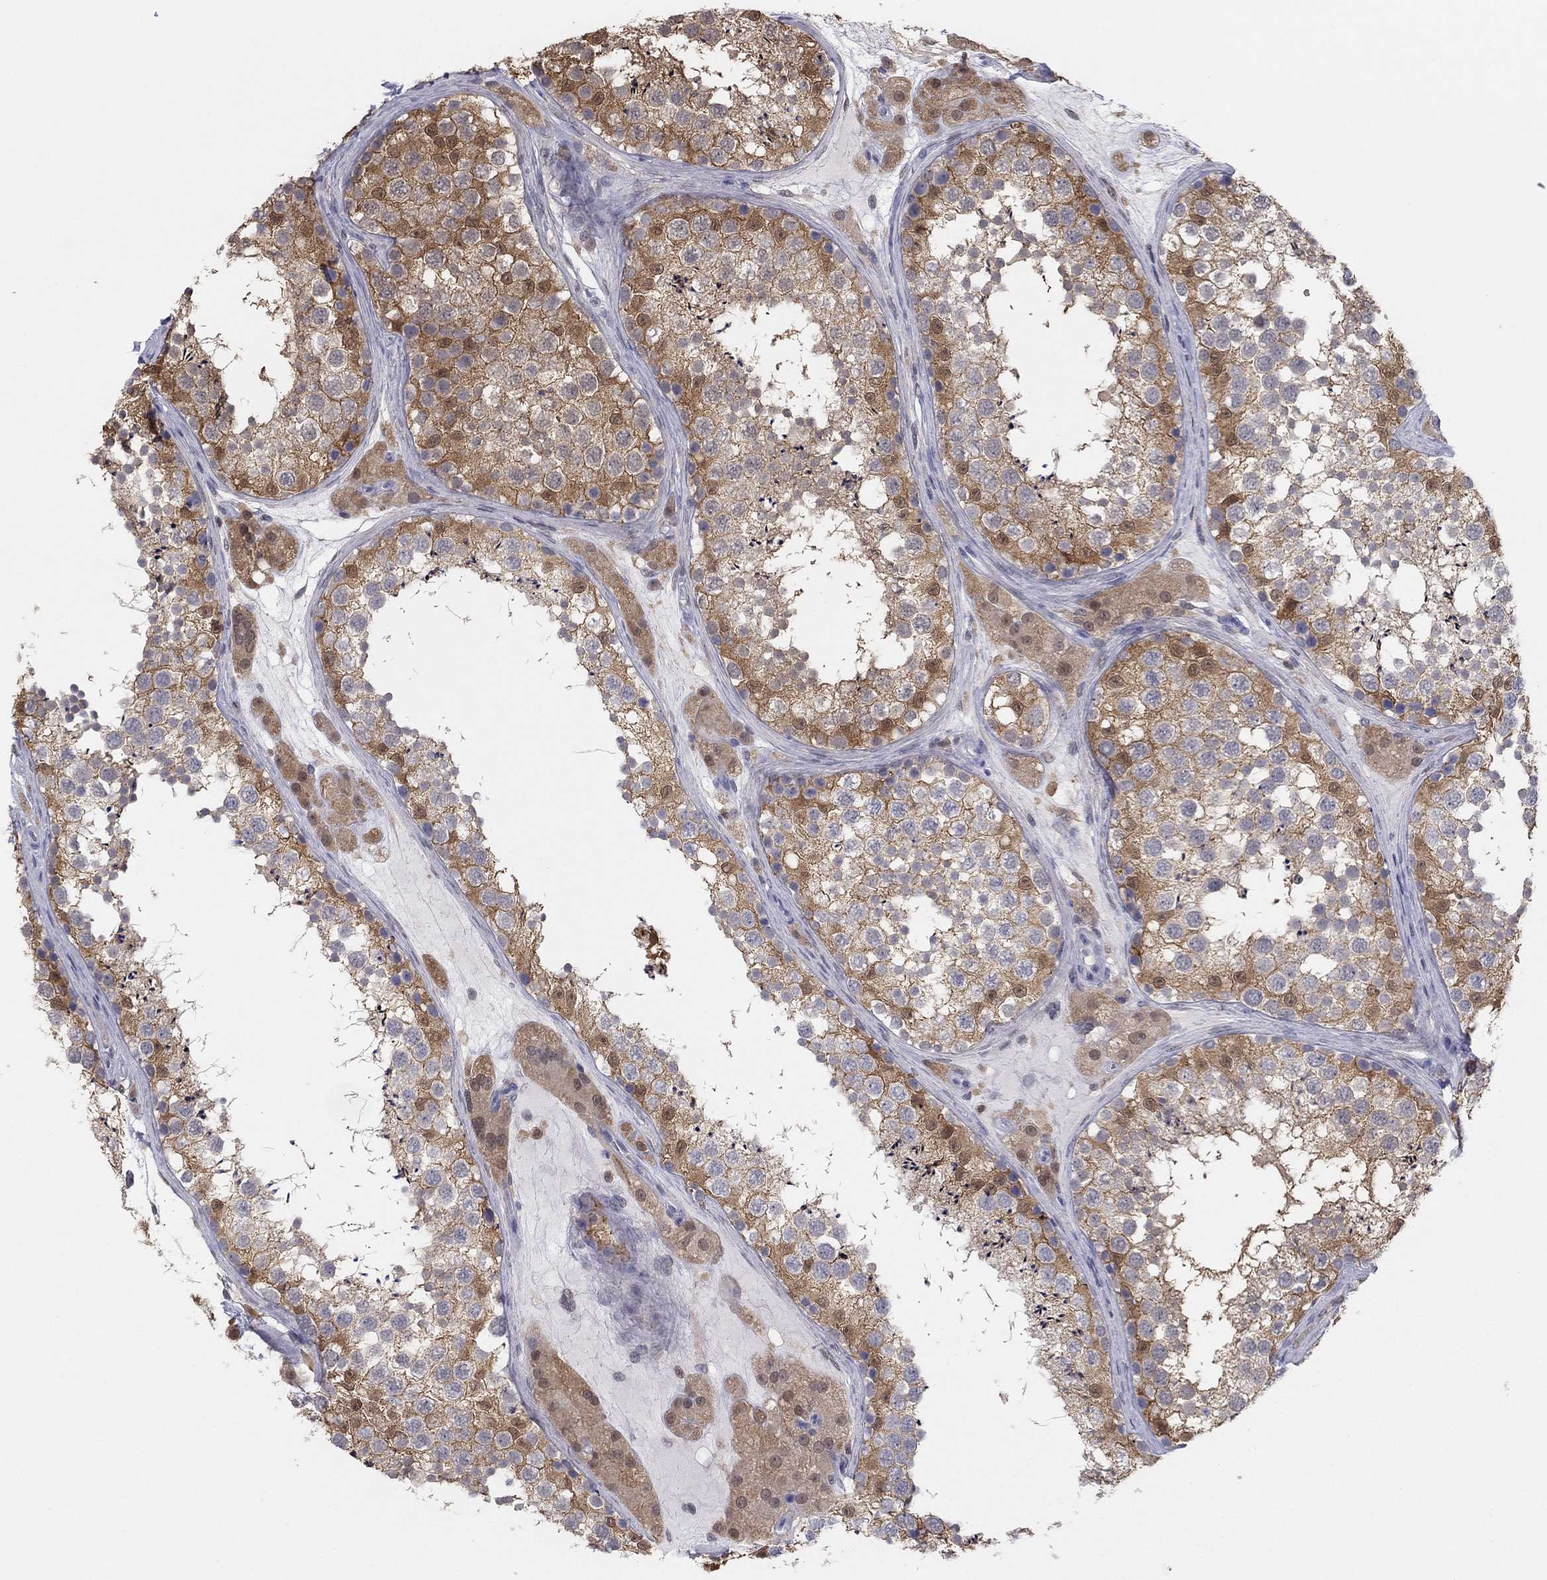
{"staining": {"intensity": "moderate", "quantity": "25%-75%", "location": "cytoplasmic/membranous,nuclear"}, "tissue": "testis", "cell_type": "Cells in seminiferous ducts", "image_type": "normal", "snomed": [{"axis": "morphology", "description": "Normal tissue, NOS"}, {"axis": "topography", "description": "Testis"}], "caption": "Benign testis was stained to show a protein in brown. There is medium levels of moderate cytoplasmic/membranous,nuclear positivity in approximately 25%-75% of cells in seminiferous ducts. (DAB (3,3'-diaminobenzidine) = brown stain, brightfield microscopy at high magnification).", "gene": "PDXK", "patient": {"sex": "male", "age": 41}}